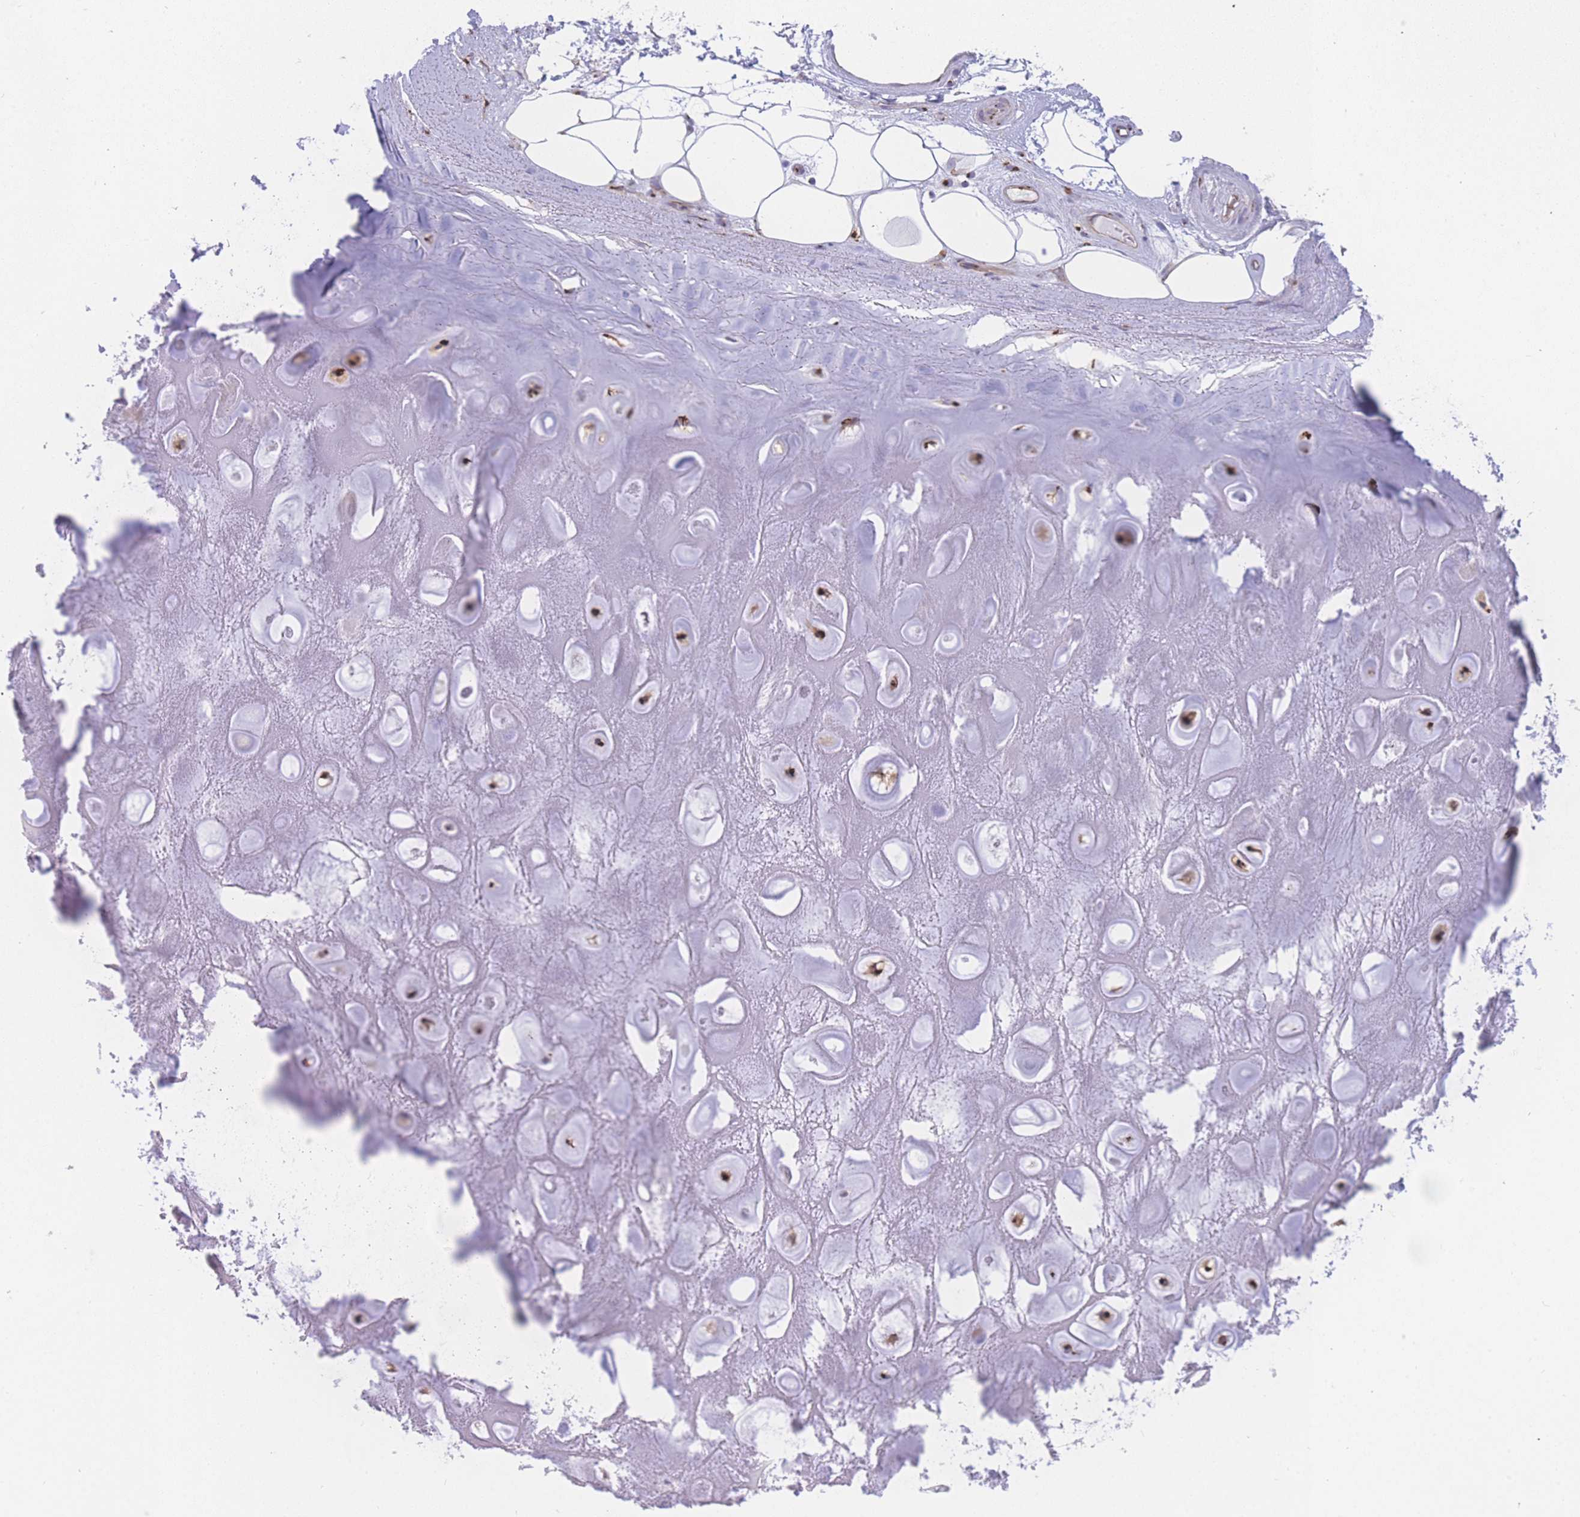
{"staining": {"intensity": "negative", "quantity": "none", "location": "none"}, "tissue": "adipose tissue", "cell_type": "Adipocytes", "image_type": "normal", "snomed": [{"axis": "morphology", "description": "Normal tissue, NOS"}, {"axis": "topography", "description": "Cartilage tissue"}], "caption": "An image of human adipose tissue is negative for staining in adipocytes. (DAB immunohistochemistry with hematoxylin counter stain).", "gene": "GOLM2", "patient": {"sex": "male", "age": 81}}